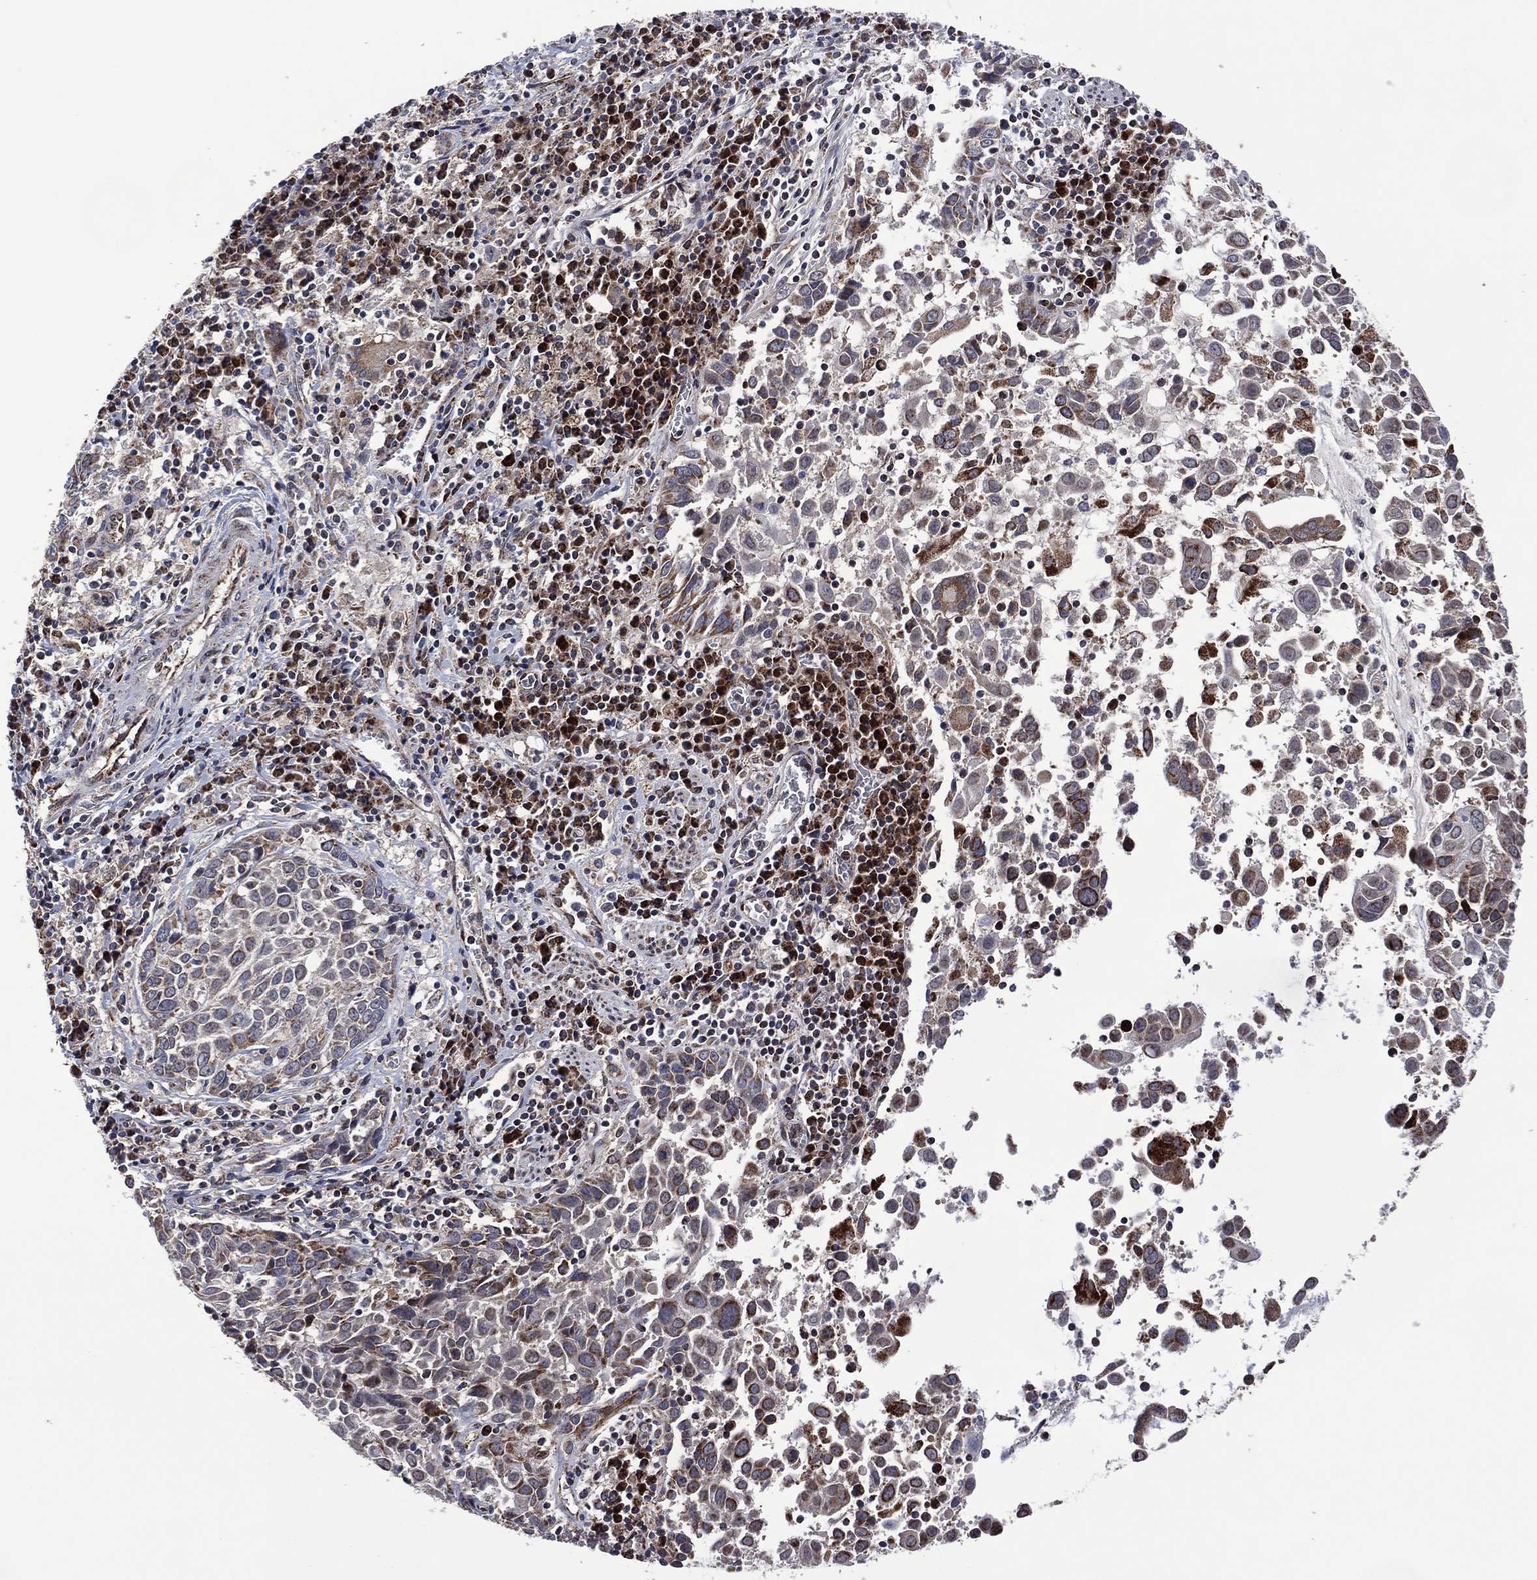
{"staining": {"intensity": "moderate", "quantity": "<25%", "location": "cytoplasmic/membranous"}, "tissue": "lung cancer", "cell_type": "Tumor cells", "image_type": "cancer", "snomed": [{"axis": "morphology", "description": "Squamous cell carcinoma, NOS"}, {"axis": "topography", "description": "Lung"}], "caption": "High-power microscopy captured an IHC histopathology image of lung cancer, revealing moderate cytoplasmic/membranous positivity in about <25% of tumor cells. (brown staining indicates protein expression, while blue staining denotes nuclei).", "gene": "HTD2", "patient": {"sex": "male", "age": 57}}